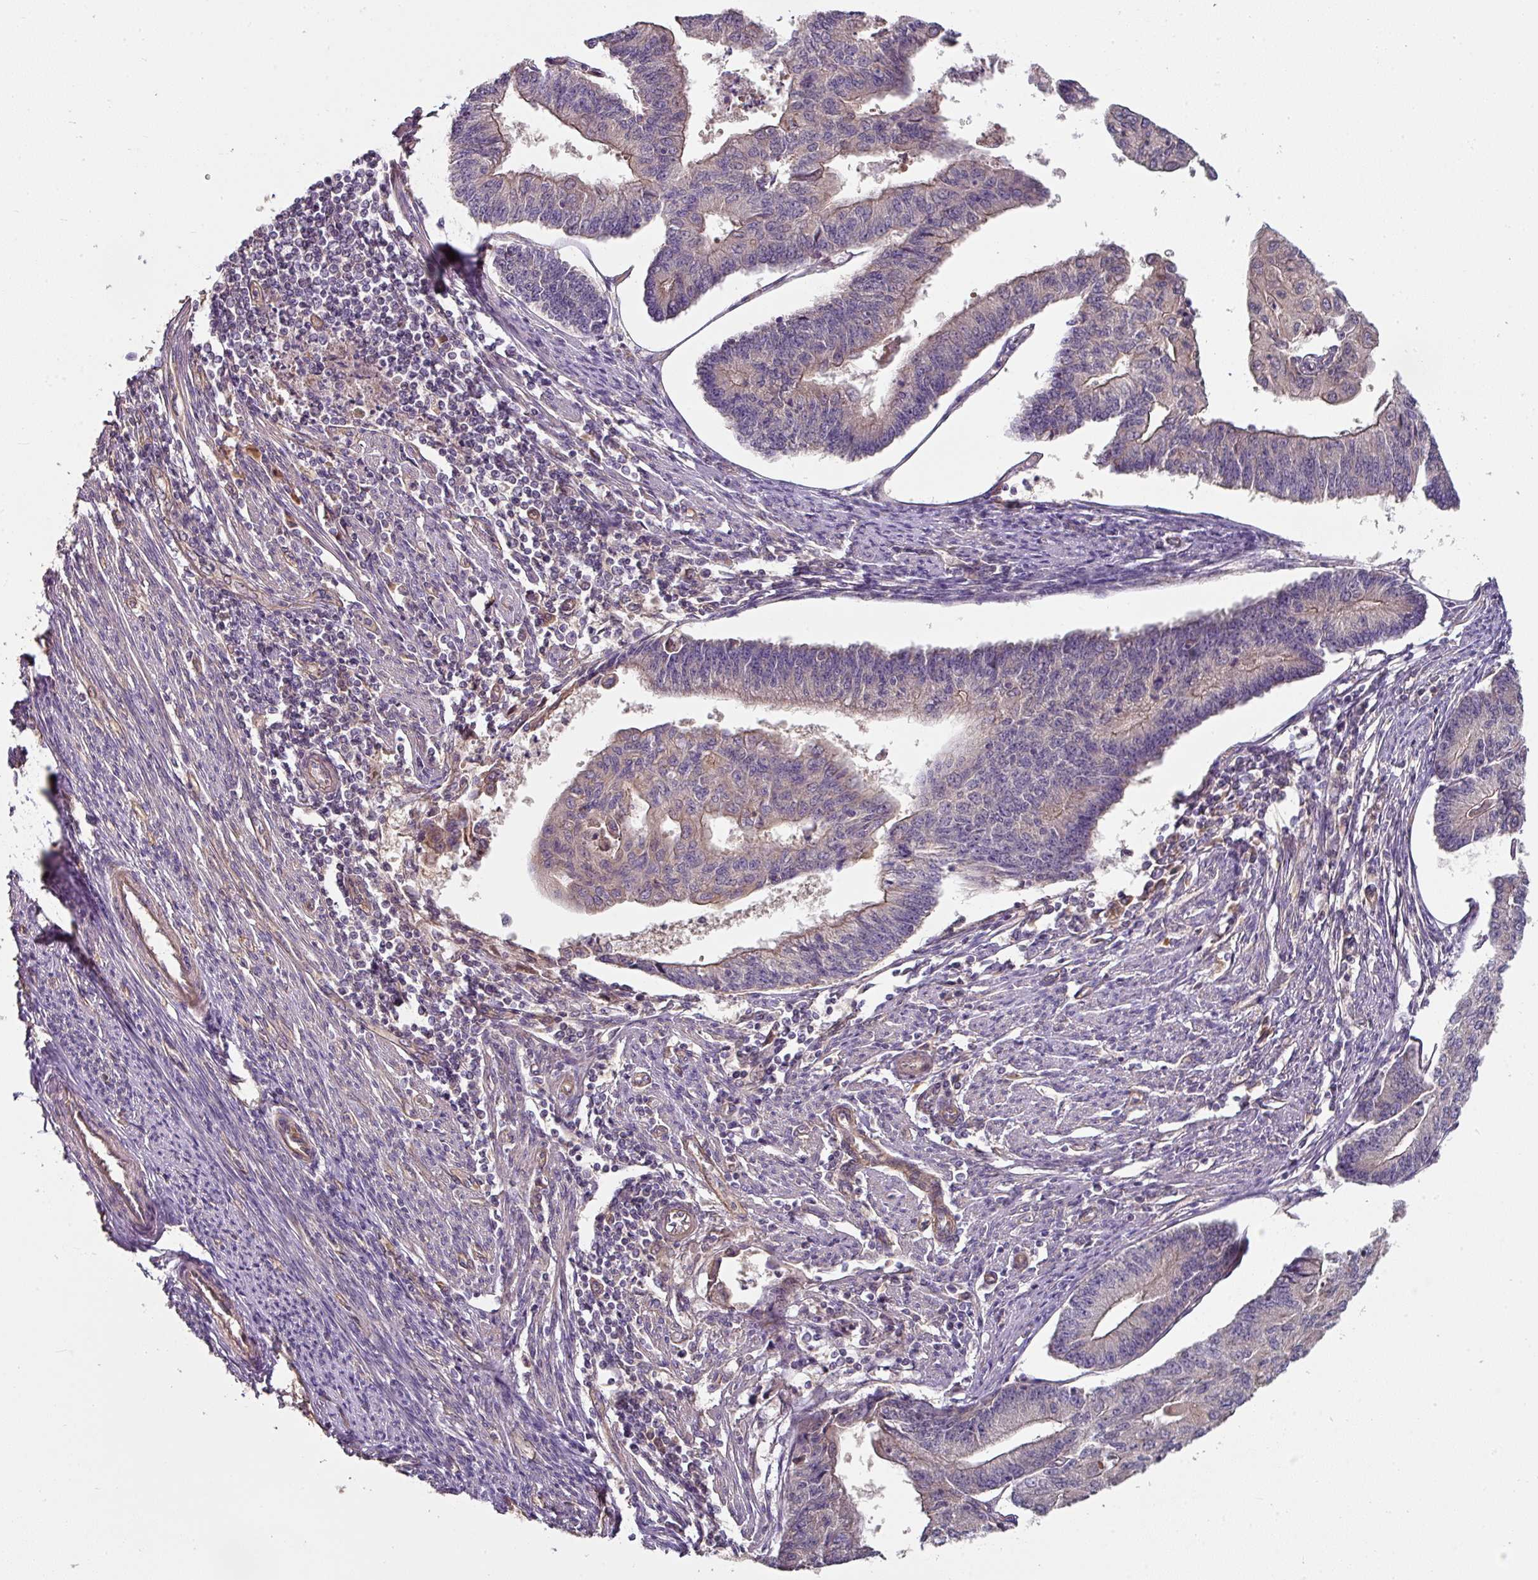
{"staining": {"intensity": "weak", "quantity": "<25%", "location": "cytoplasmic/membranous"}, "tissue": "endometrial cancer", "cell_type": "Tumor cells", "image_type": "cancer", "snomed": [{"axis": "morphology", "description": "Adenocarcinoma, NOS"}, {"axis": "topography", "description": "Endometrium"}], "caption": "High magnification brightfield microscopy of endometrial cancer stained with DAB (brown) and counterstained with hematoxylin (blue): tumor cells show no significant positivity.", "gene": "C4orf48", "patient": {"sex": "female", "age": 56}}